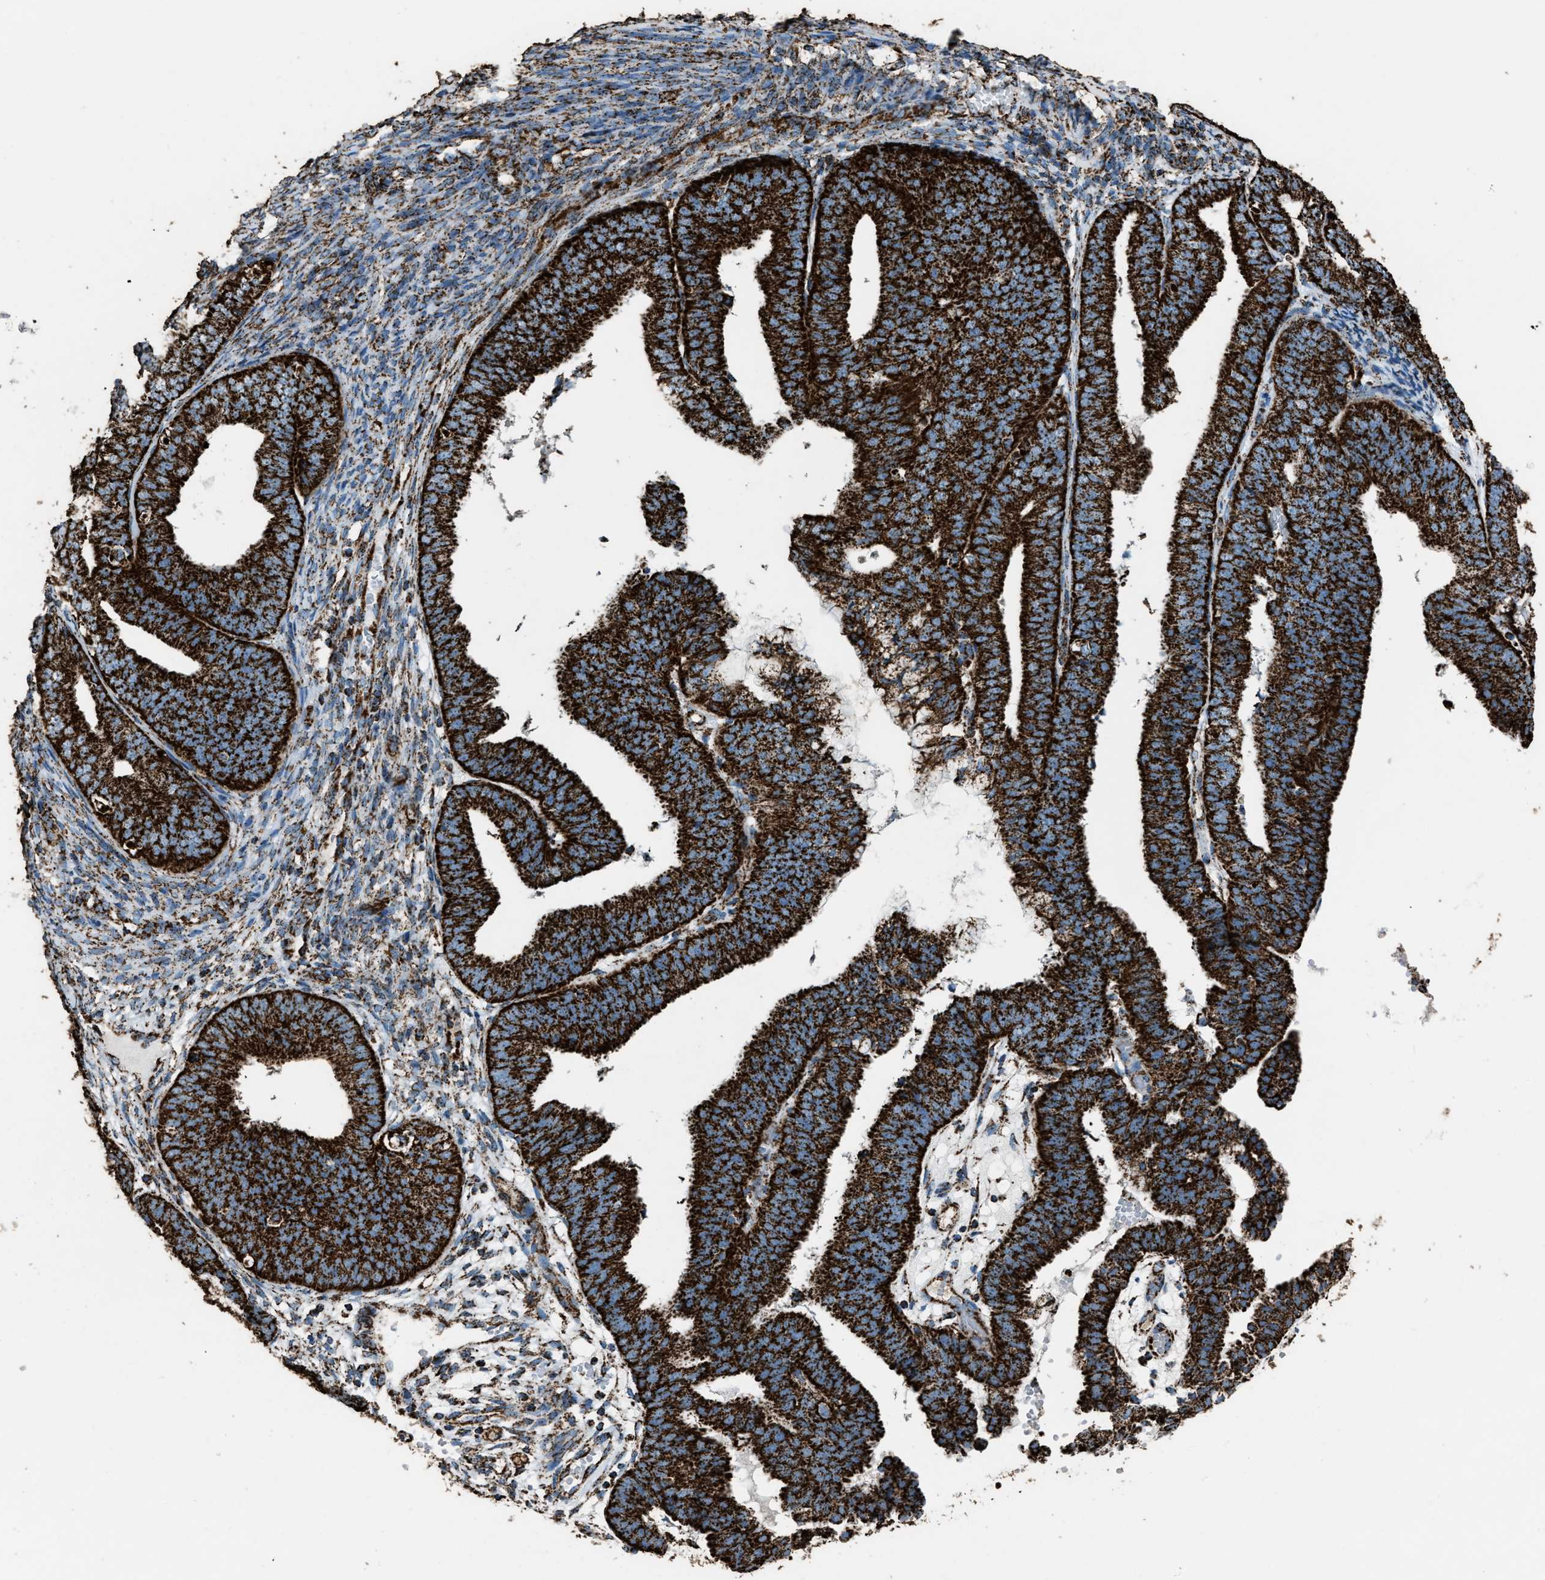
{"staining": {"intensity": "strong", "quantity": ">75%", "location": "cytoplasmic/membranous"}, "tissue": "endometrial cancer", "cell_type": "Tumor cells", "image_type": "cancer", "snomed": [{"axis": "morphology", "description": "Adenocarcinoma, NOS"}, {"axis": "topography", "description": "Endometrium"}], "caption": "Immunohistochemistry histopathology image of human endometrial cancer (adenocarcinoma) stained for a protein (brown), which exhibits high levels of strong cytoplasmic/membranous staining in about >75% of tumor cells.", "gene": "MDH2", "patient": {"sex": "female", "age": 63}}